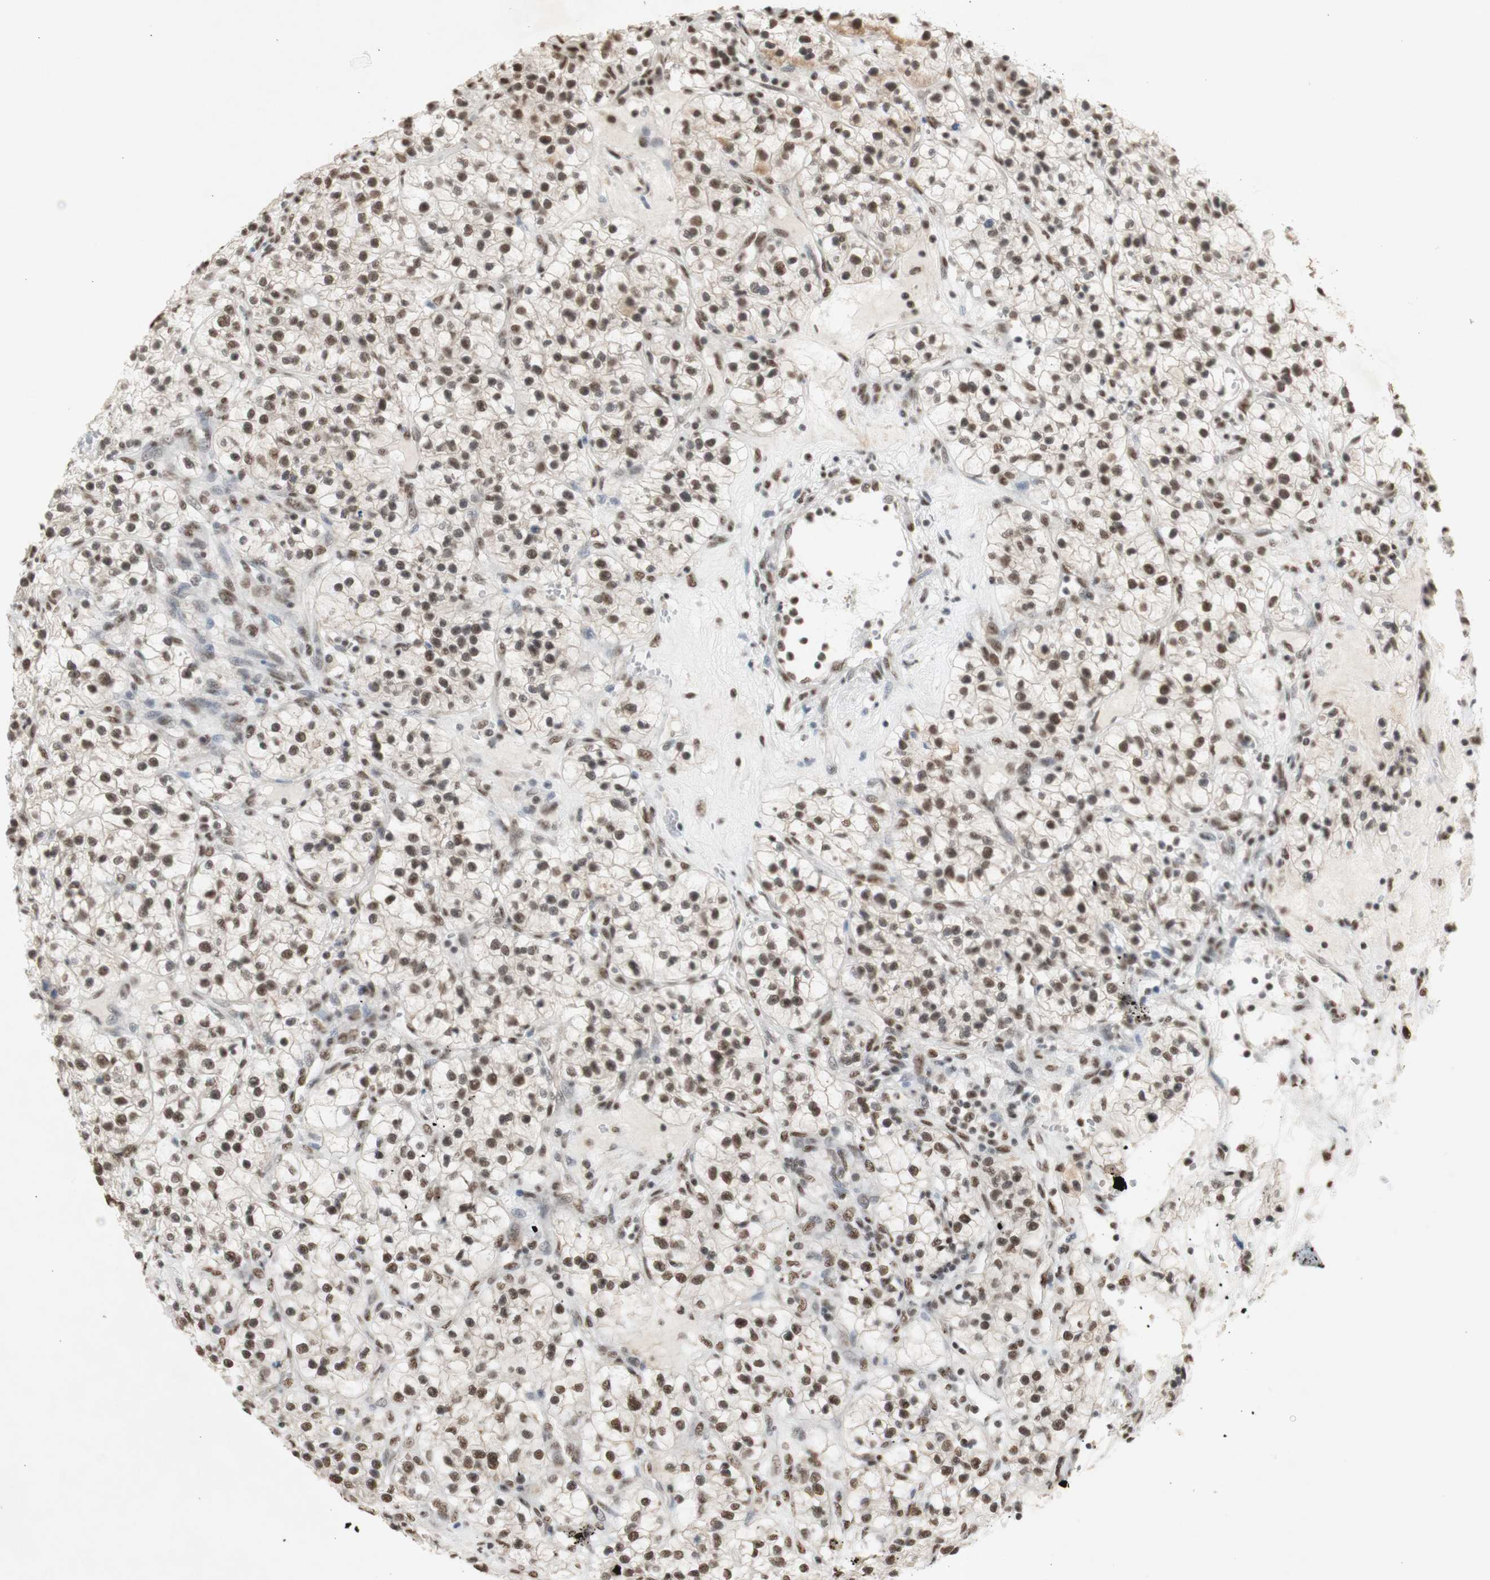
{"staining": {"intensity": "strong", "quantity": ">75%", "location": "nuclear"}, "tissue": "renal cancer", "cell_type": "Tumor cells", "image_type": "cancer", "snomed": [{"axis": "morphology", "description": "Adenocarcinoma, NOS"}, {"axis": "topography", "description": "Kidney"}], "caption": "Immunohistochemical staining of human renal adenocarcinoma exhibits strong nuclear protein staining in about >75% of tumor cells.", "gene": "SNRPB", "patient": {"sex": "female", "age": 57}}